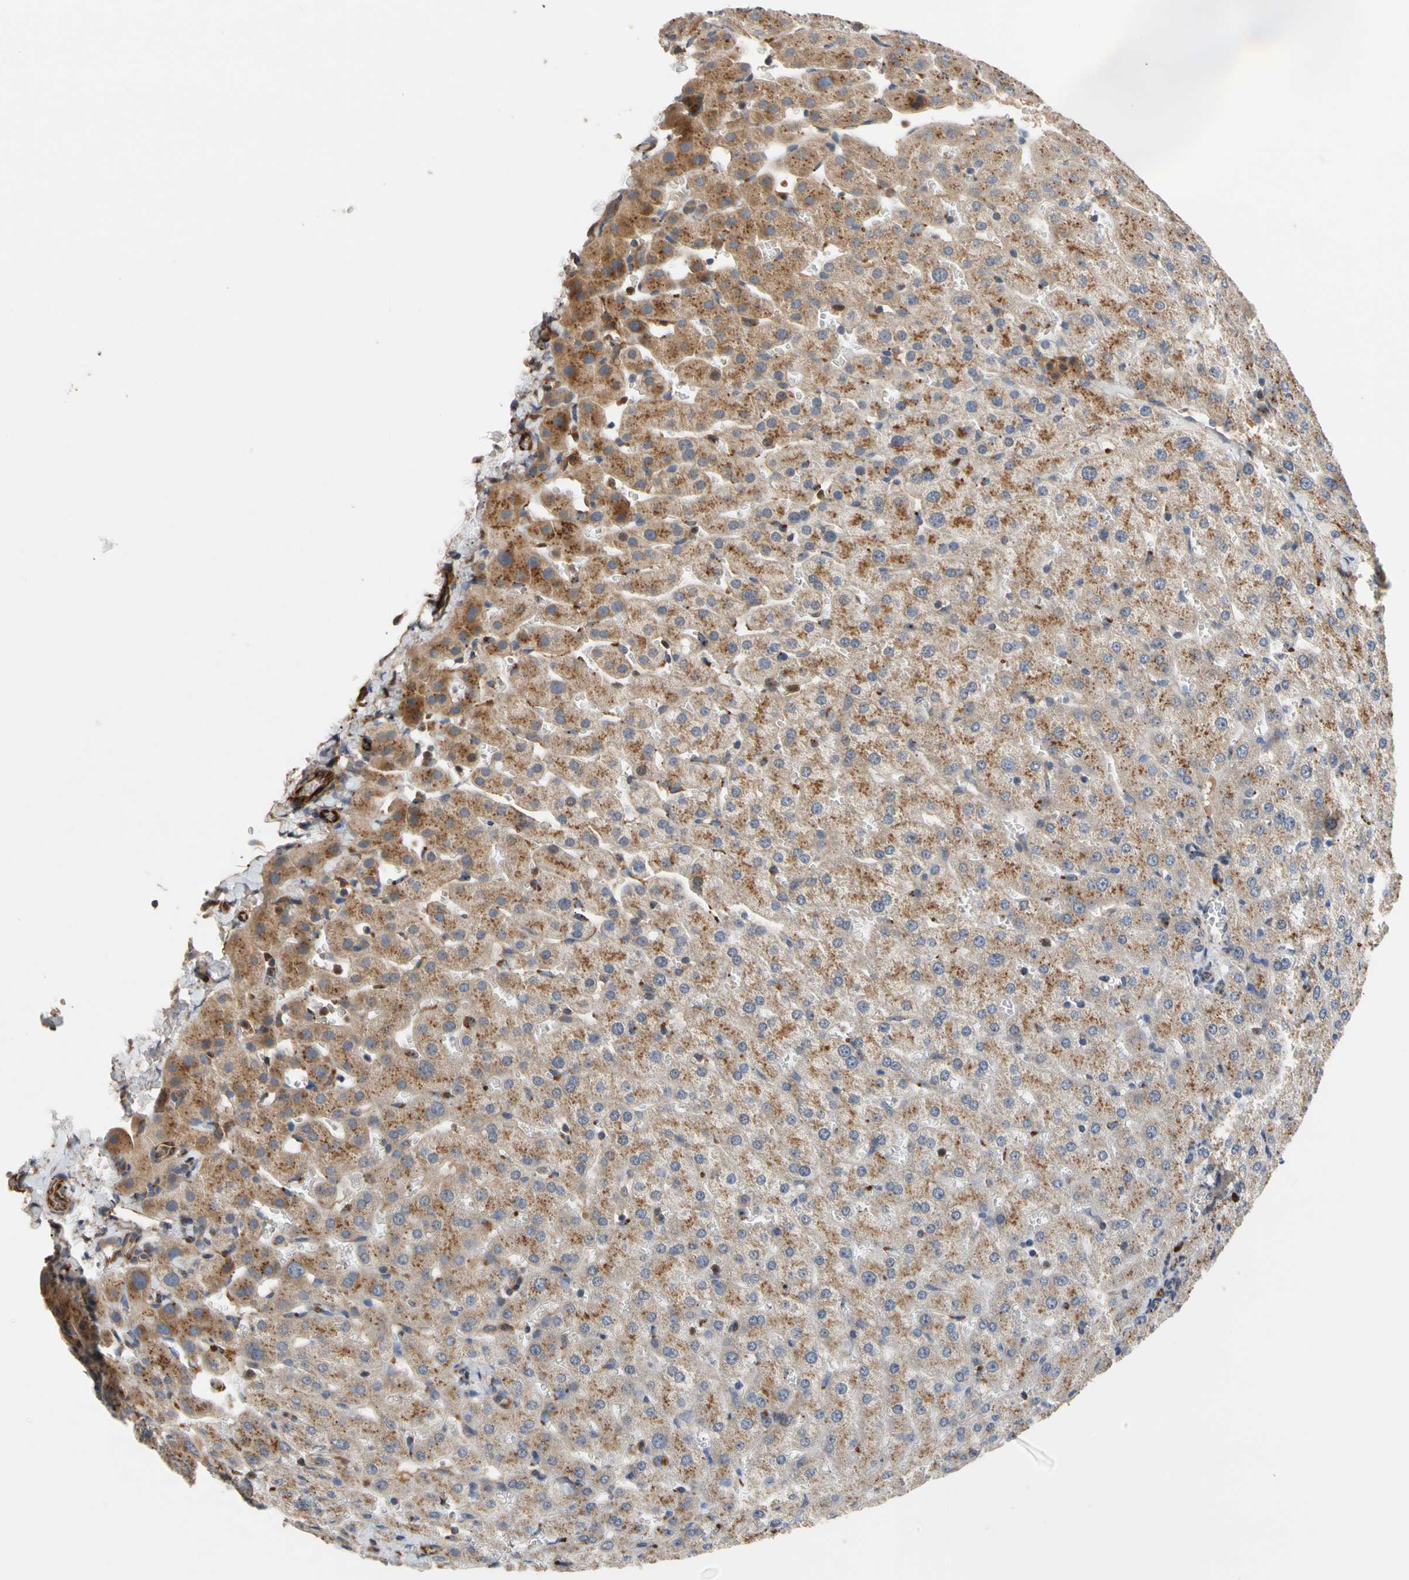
{"staining": {"intensity": "weak", "quantity": ">75%", "location": "cytoplasmic/membranous"}, "tissue": "liver", "cell_type": "Cholangiocytes", "image_type": "normal", "snomed": [{"axis": "morphology", "description": "Normal tissue, NOS"}, {"axis": "morphology", "description": "Fibrosis, NOS"}, {"axis": "topography", "description": "Liver"}], "caption": "Immunohistochemistry image of unremarkable liver stained for a protein (brown), which reveals low levels of weak cytoplasmic/membranous staining in about >75% of cholangiocytes.", "gene": "FGD6", "patient": {"sex": "female", "age": 29}}